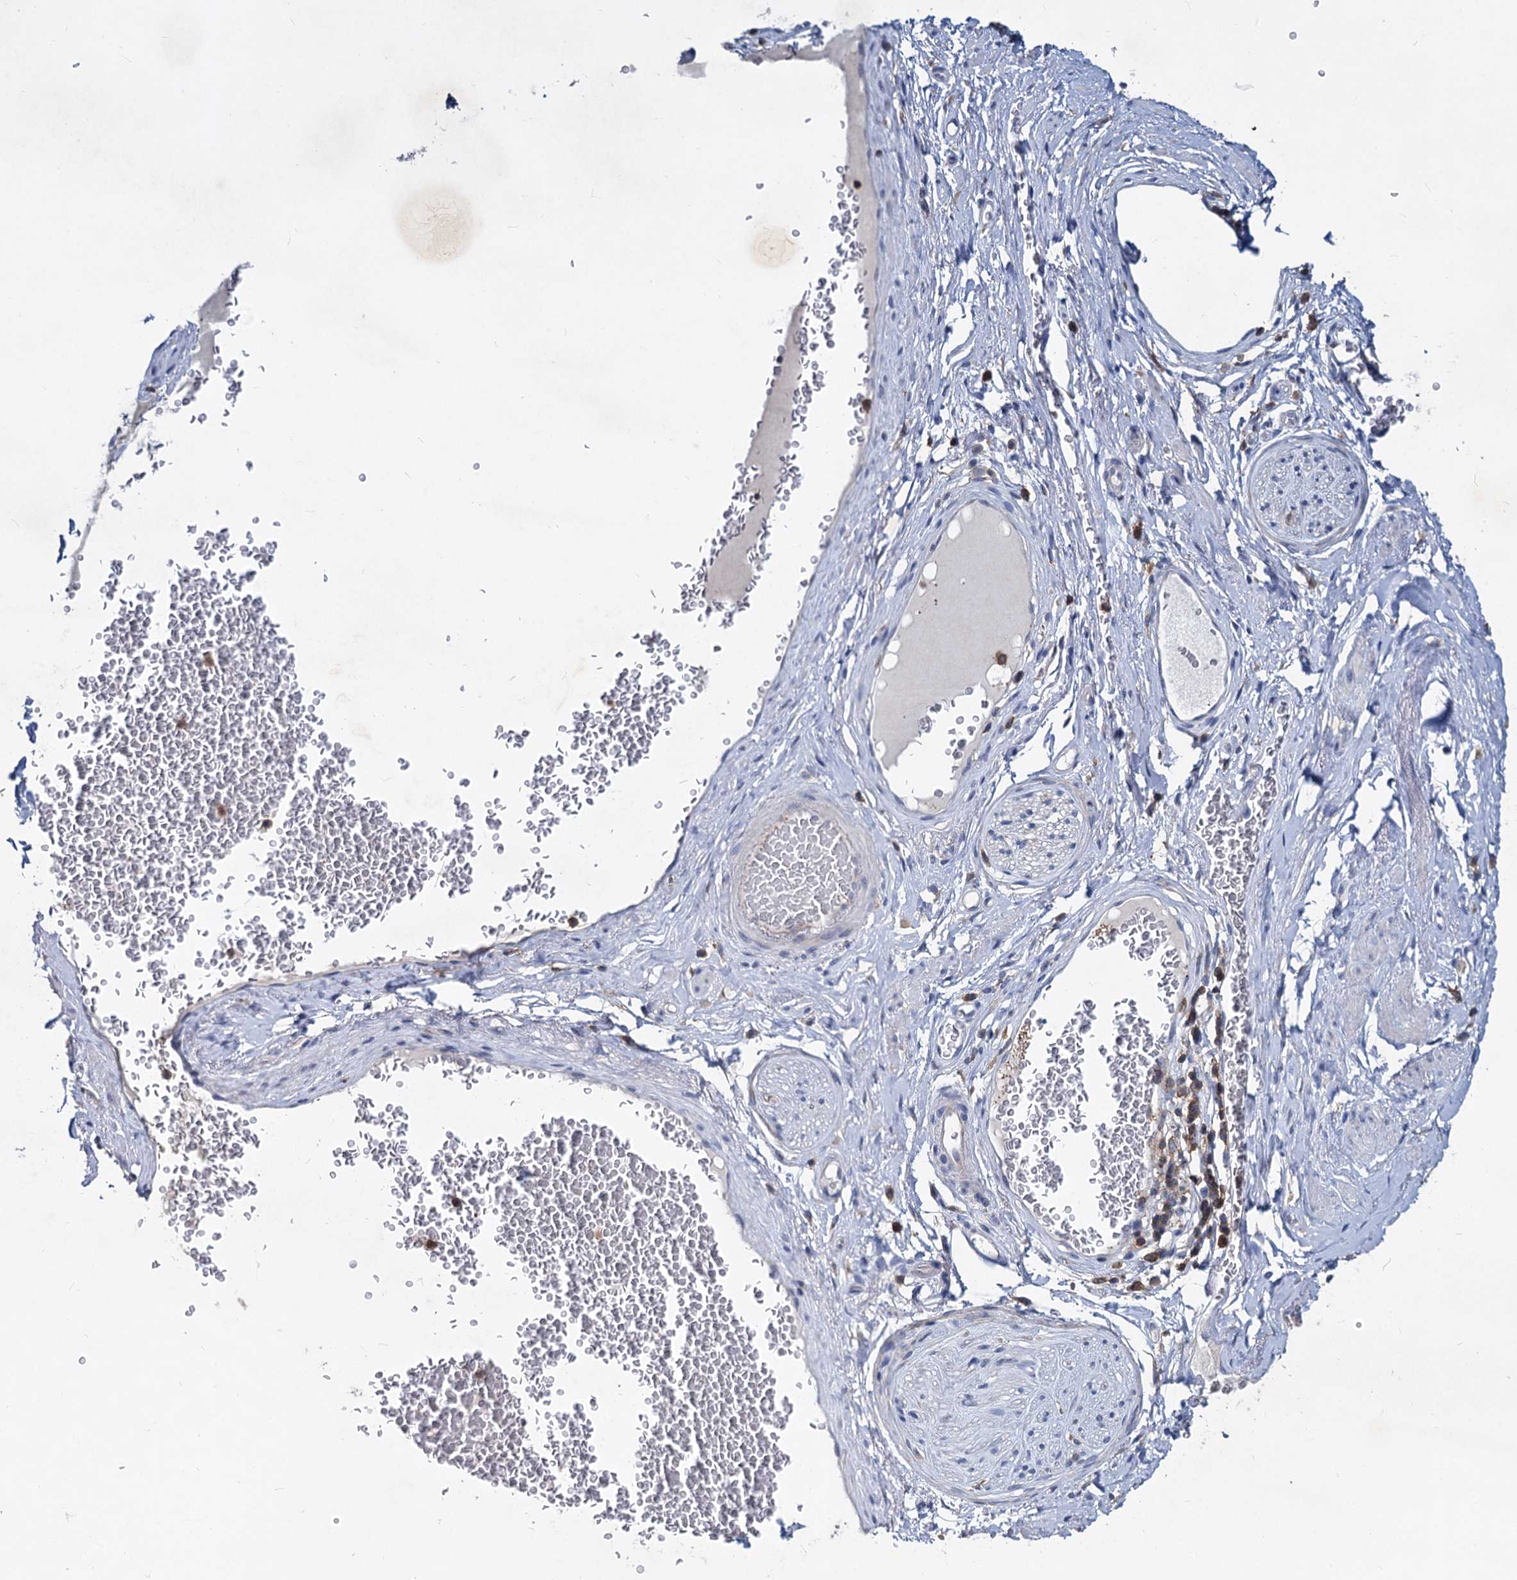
{"staining": {"intensity": "negative", "quantity": "none", "location": "none"}, "tissue": "adipose tissue", "cell_type": "Adipocytes", "image_type": "normal", "snomed": [{"axis": "morphology", "description": "Normal tissue, NOS"}, {"axis": "morphology", "description": "Adenocarcinoma, NOS"}, {"axis": "topography", "description": "Rectum"}, {"axis": "topography", "description": "Vagina"}, {"axis": "topography", "description": "Peripheral nerve tissue"}], "caption": "Adipocytes show no significant positivity in normal adipose tissue. (Brightfield microscopy of DAB (3,3'-diaminobenzidine) IHC at high magnification).", "gene": "LRCH4", "patient": {"sex": "female", "age": 71}}